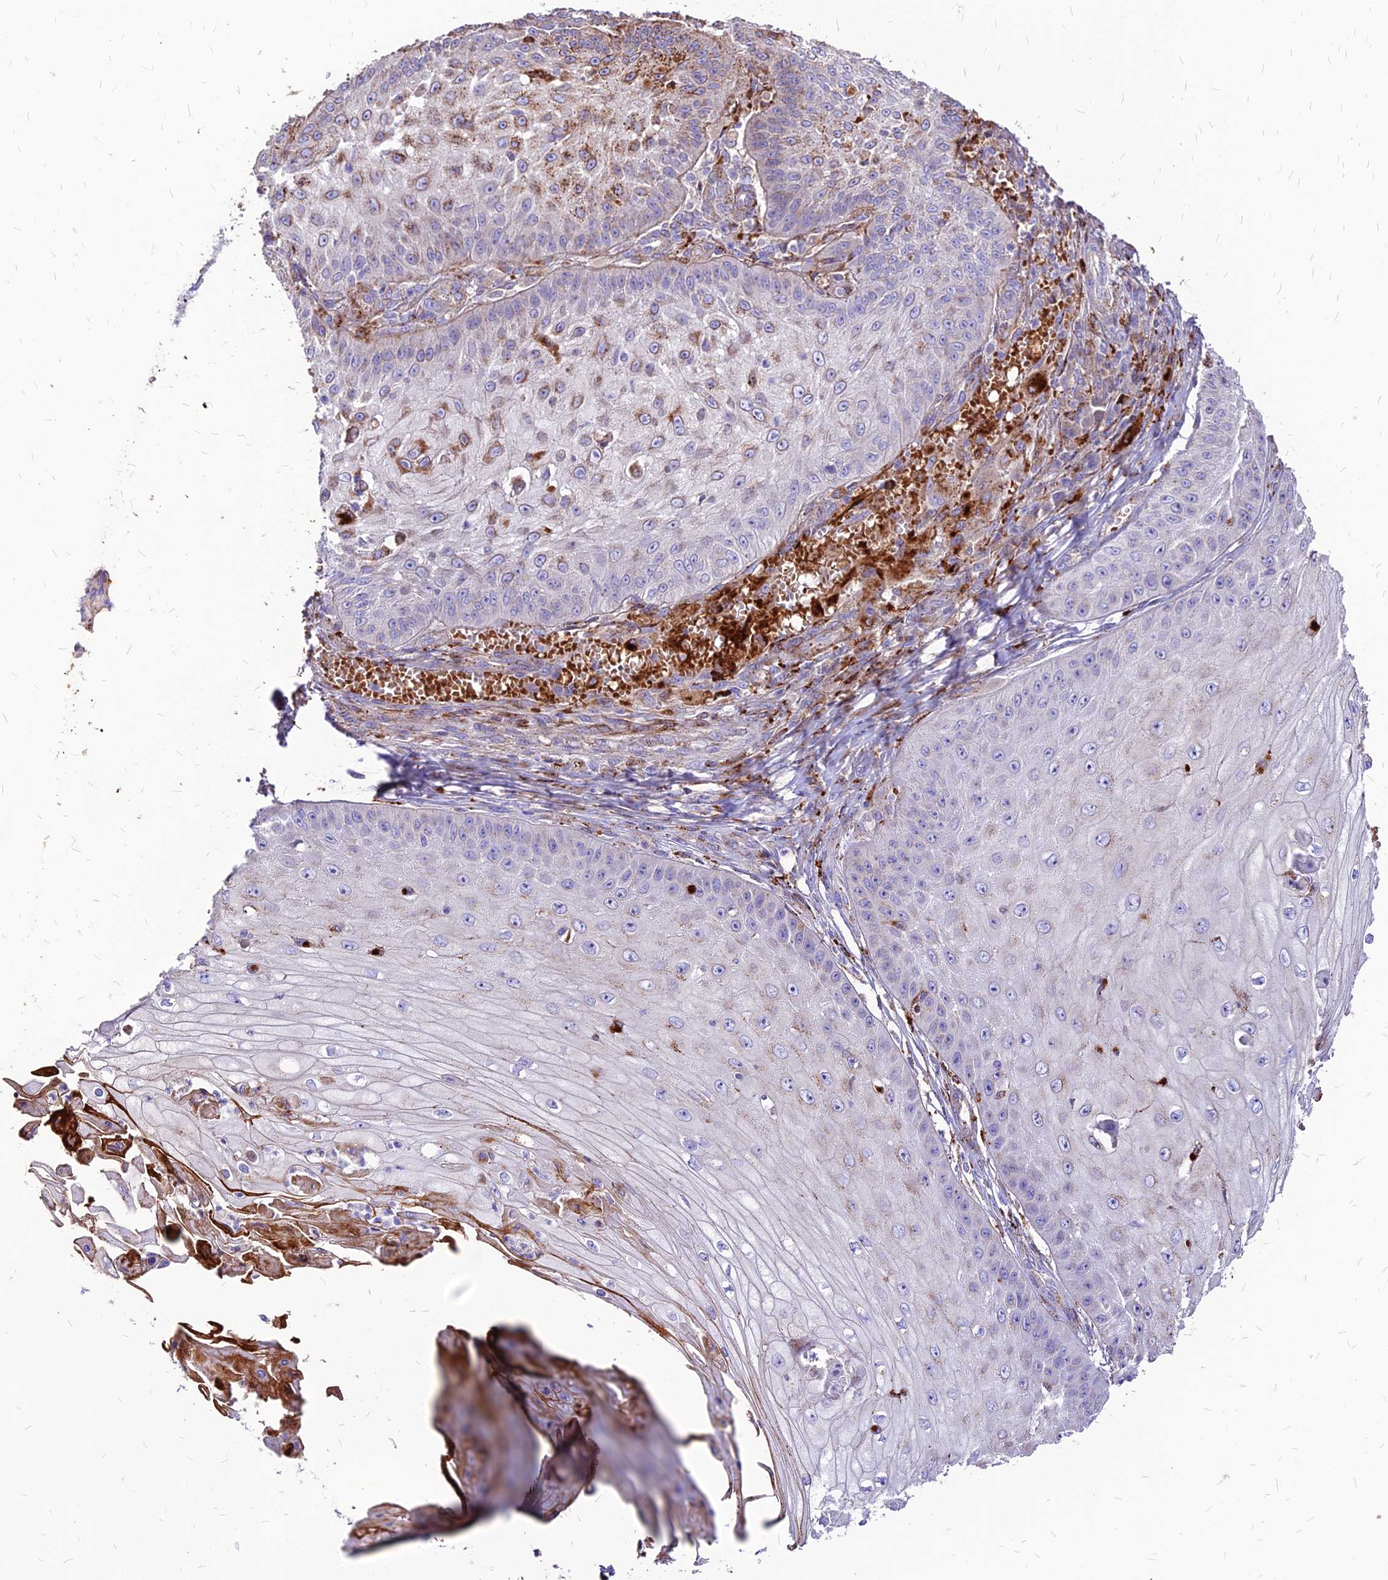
{"staining": {"intensity": "moderate", "quantity": "<25%", "location": "cytoplasmic/membranous"}, "tissue": "skin cancer", "cell_type": "Tumor cells", "image_type": "cancer", "snomed": [{"axis": "morphology", "description": "Squamous cell carcinoma, NOS"}, {"axis": "topography", "description": "Skin"}], "caption": "IHC (DAB (3,3'-diaminobenzidine)) staining of human skin squamous cell carcinoma demonstrates moderate cytoplasmic/membranous protein positivity in approximately <25% of tumor cells.", "gene": "RIMOC1", "patient": {"sex": "male", "age": 70}}